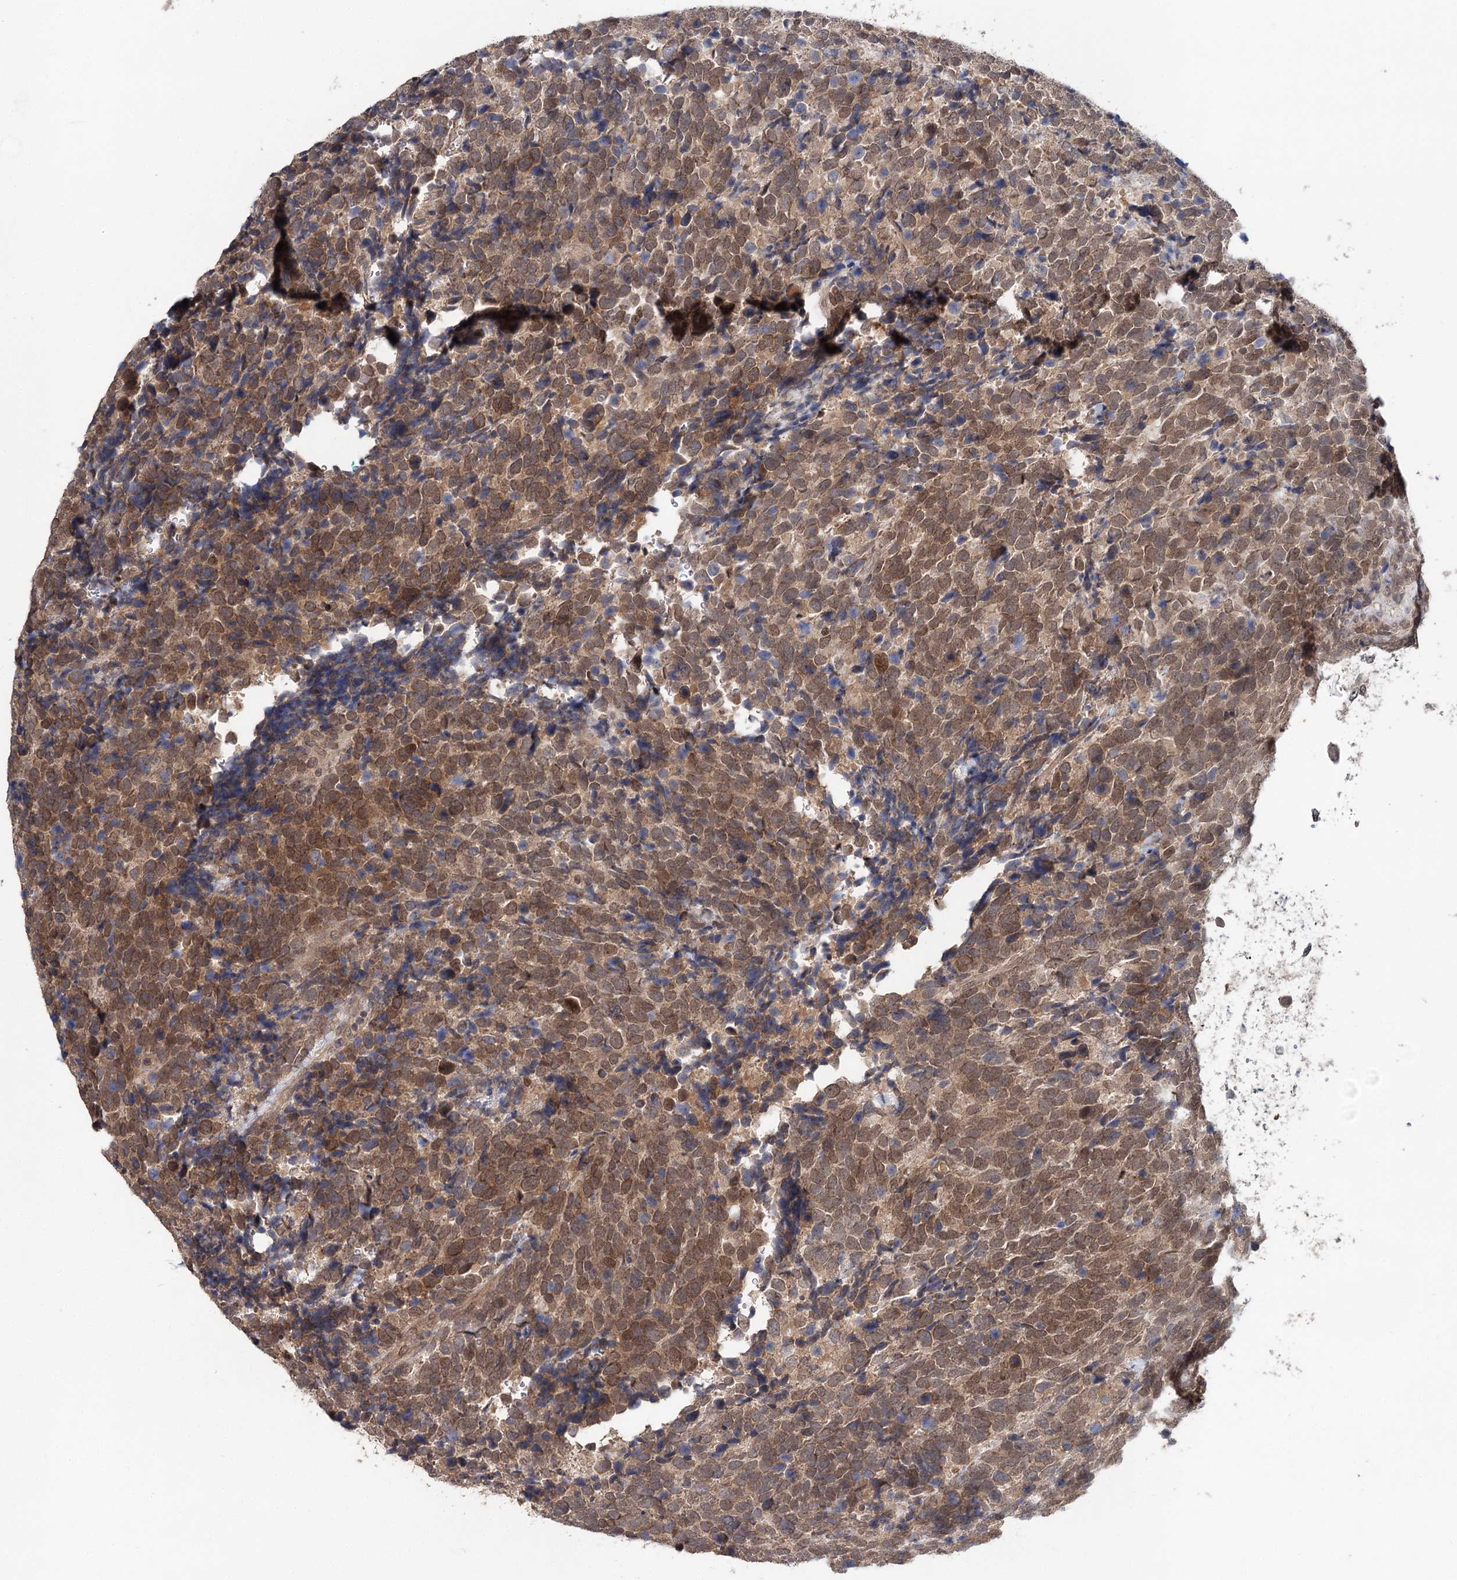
{"staining": {"intensity": "moderate", "quantity": ">75%", "location": "cytoplasmic/membranous,nuclear"}, "tissue": "urothelial cancer", "cell_type": "Tumor cells", "image_type": "cancer", "snomed": [{"axis": "morphology", "description": "Urothelial carcinoma, High grade"}, {"axis": "topography", "description": "Urinary bladder"}], "caption": "This is an image of IHC staining of urothelial cancer, which shows moderate positivity in the cytoplasmic/membranous and nuclear of tumor cells.", "gene": "NOPCHAP1", "patient": {"sex": "female", "age": 82}}